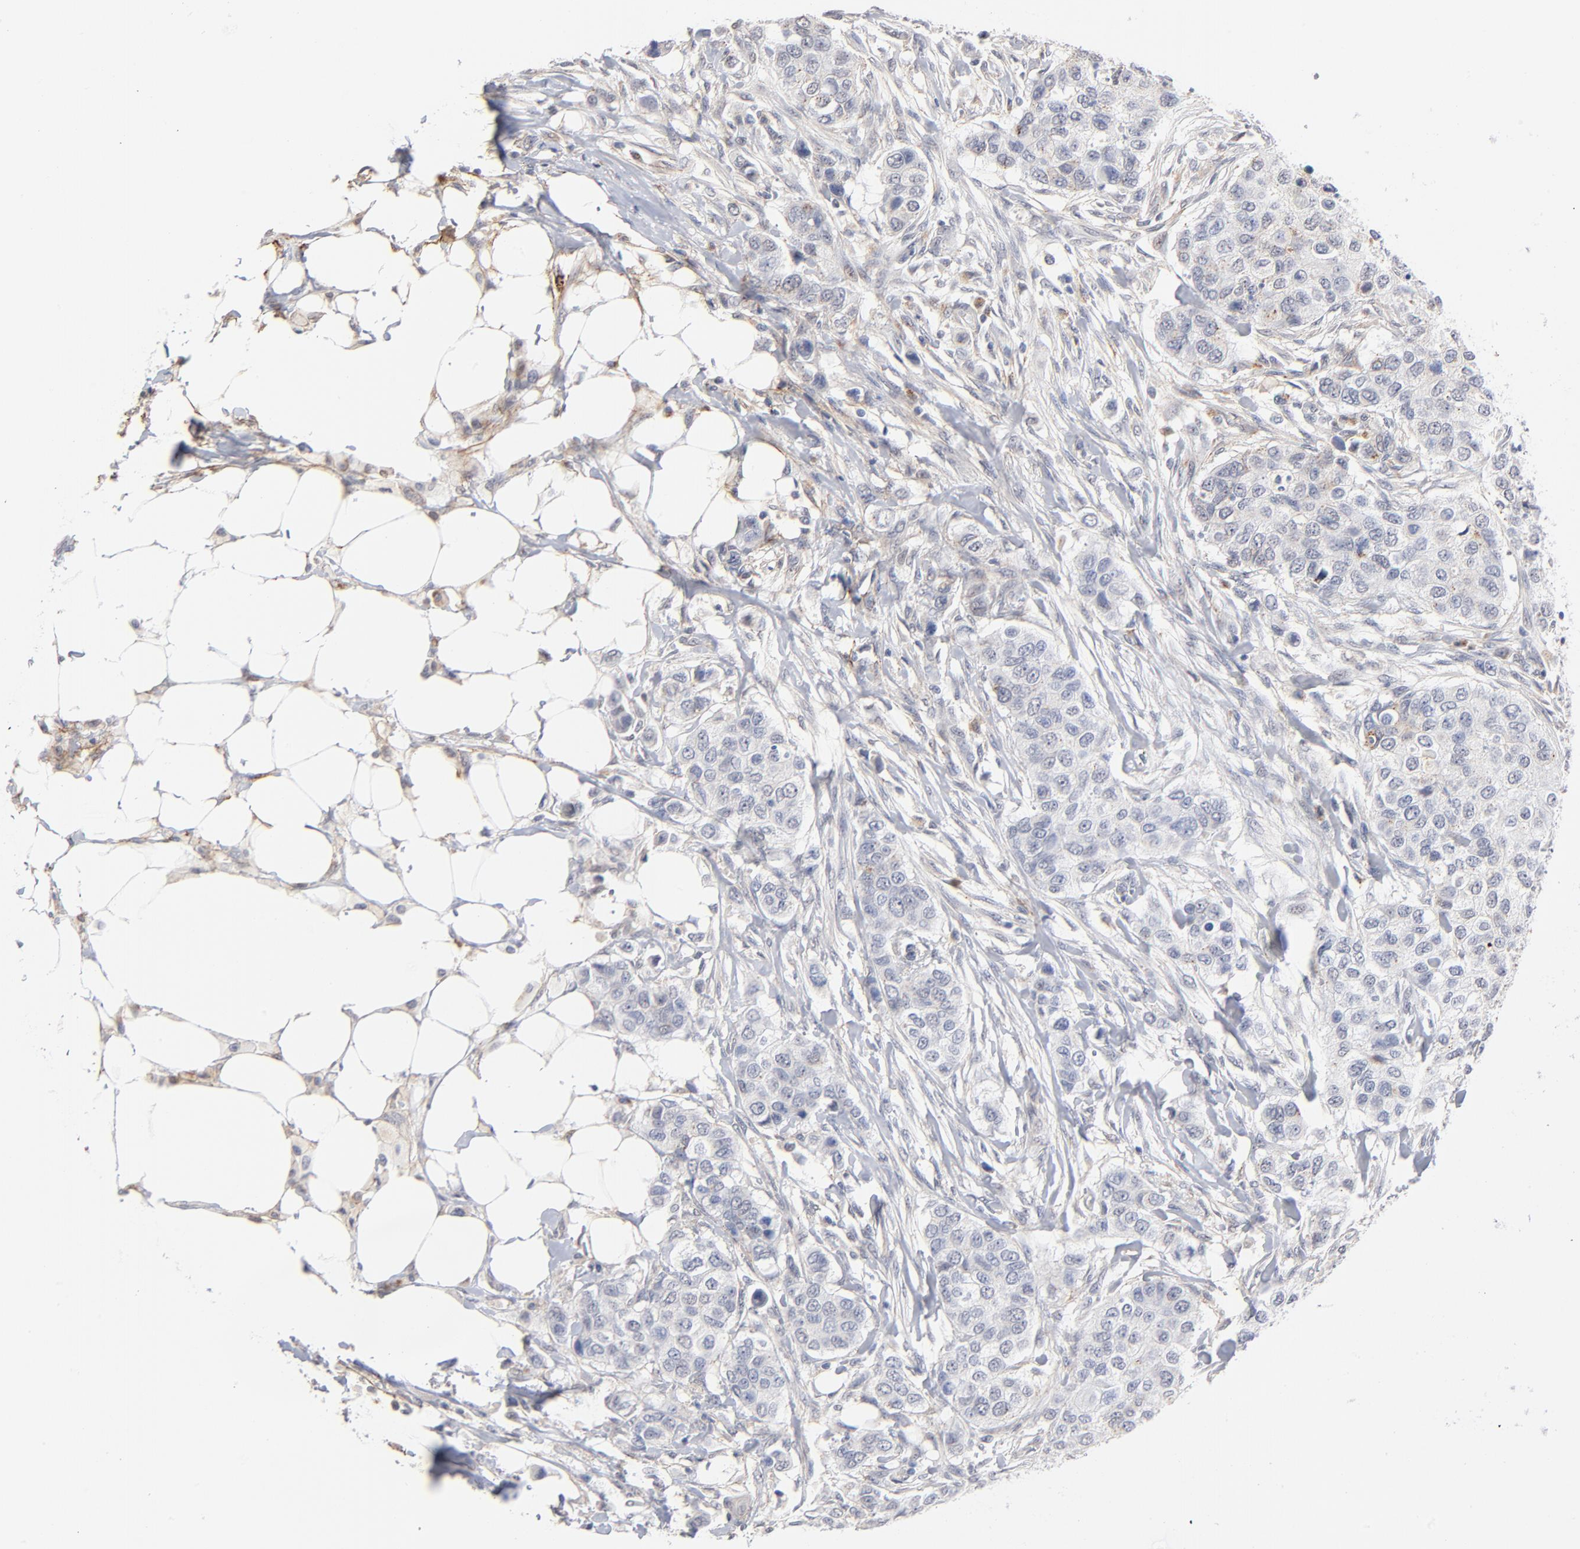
{"staining": {"intensity": "negative", "quantity": "none", "location": "none"}, "tissue": "breast cancer", "cell_type": "Tumor cells", "image_type": "cancer", "snomed": [{"axis": "morphology", "description": "Normal tissue, NOS"}, {"axis": "morphology", "description": "Duct carcinoma"}, {"axis": "topography", "description": "Breast"}], "caption": "Breast cancer (intraductal carcinoma) stained for a protein using immunohistochemistry (IHC) demonstrates no expression tumor cells.", "gene": "LTBP2", "patient": {"sex": "female", "age": 49}}